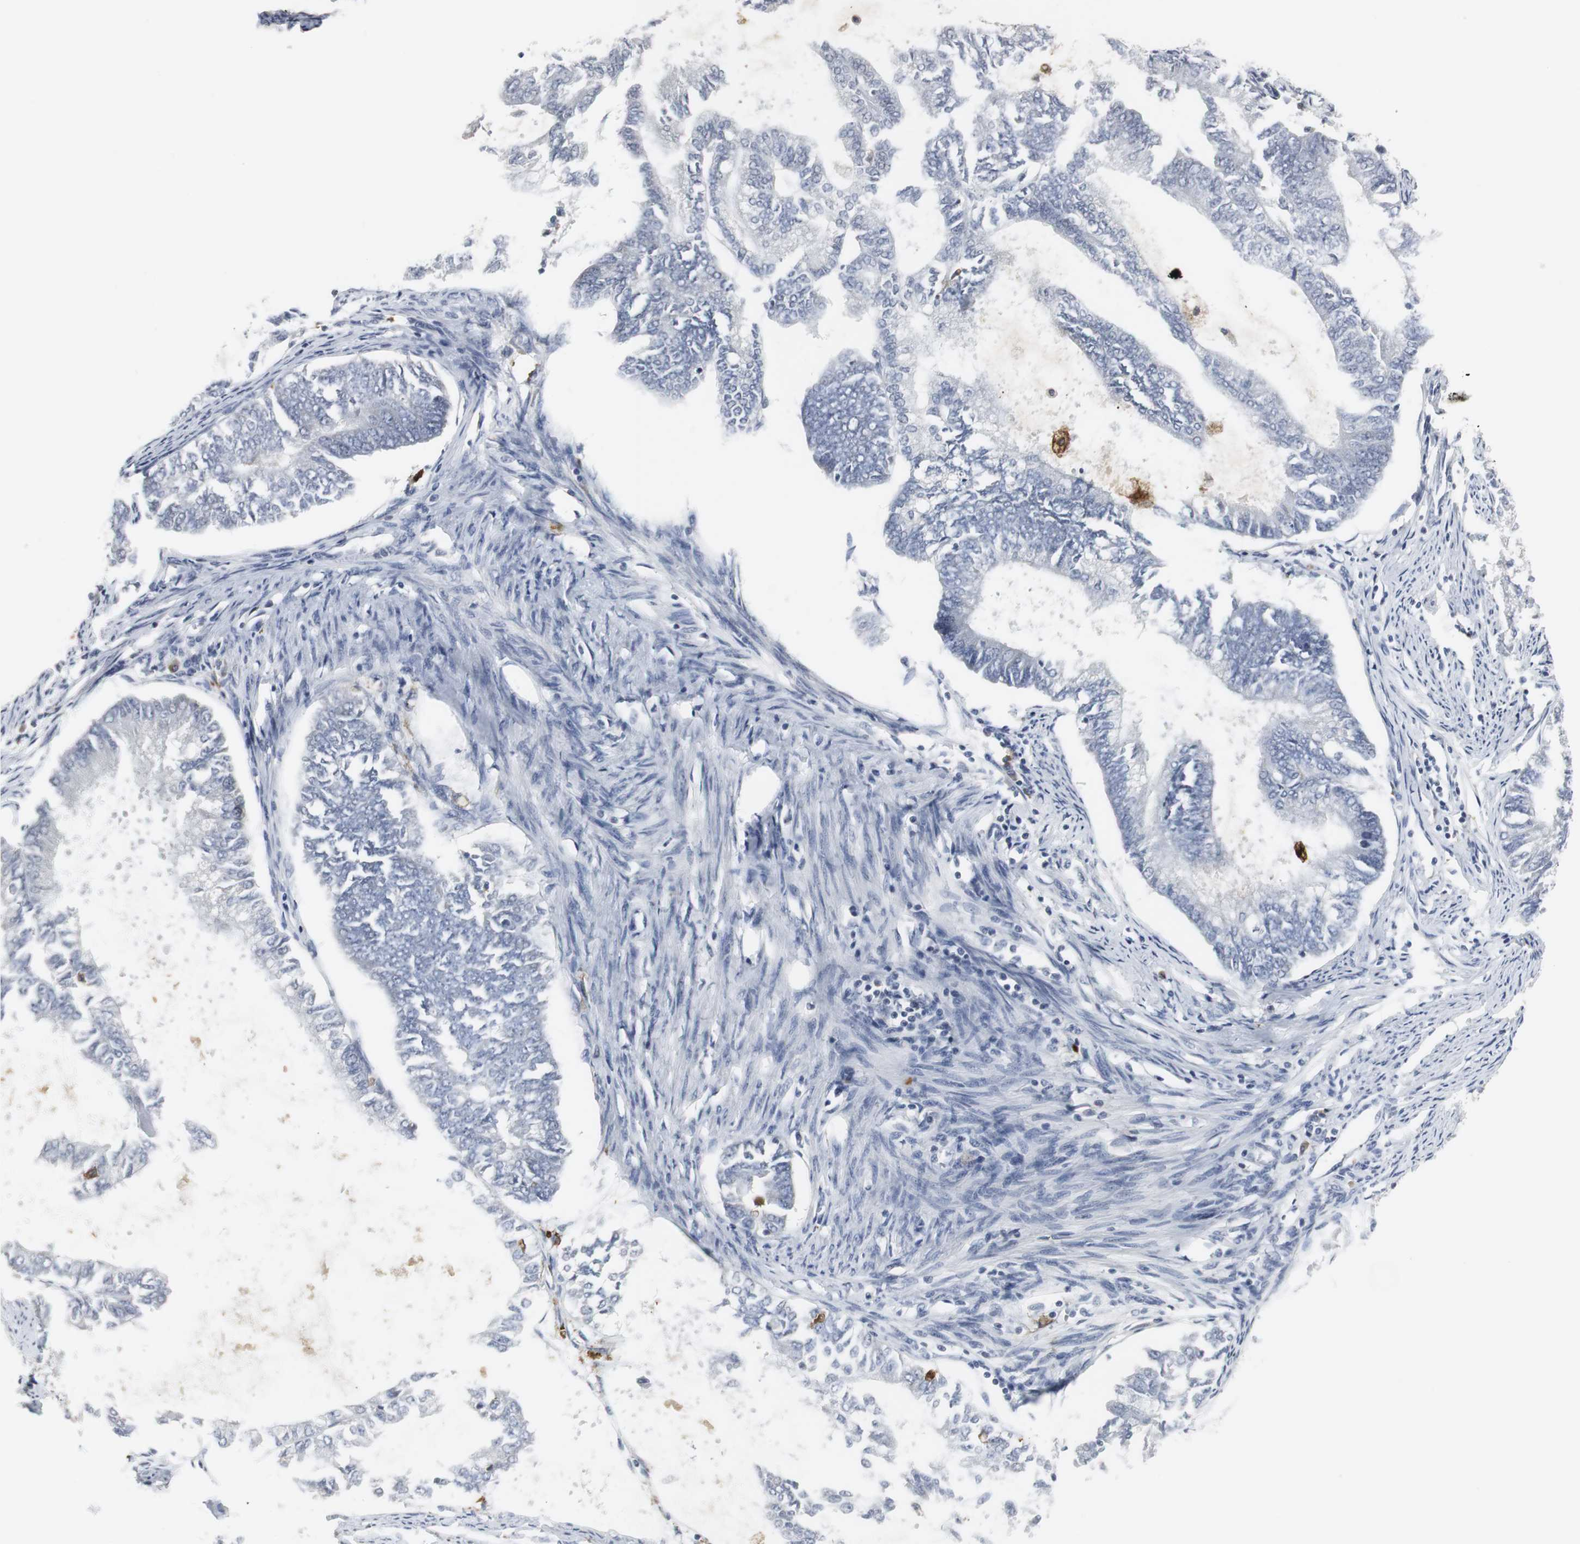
{"staining": {"intensity": "negative", "quantity": "none", "location": "none"}, "tissue": "endometrial cancer", "cell_type": "Tumor cells", "image_type": "cancer", "snomed": [{"axis": "morphology", "description": "Adenocarcinoma, NOS"}, {"axis": "topography", "description": "Endometrium"}], "caption": "High magnification brightfield microscopy of endometrial adenocarcinoma stained with DAB (brown) and counterstained with hematoxylin (blue): tumor cells show no significant staining.", "gene": "PI15", "patient": {"sex": "female", "age": 86}}